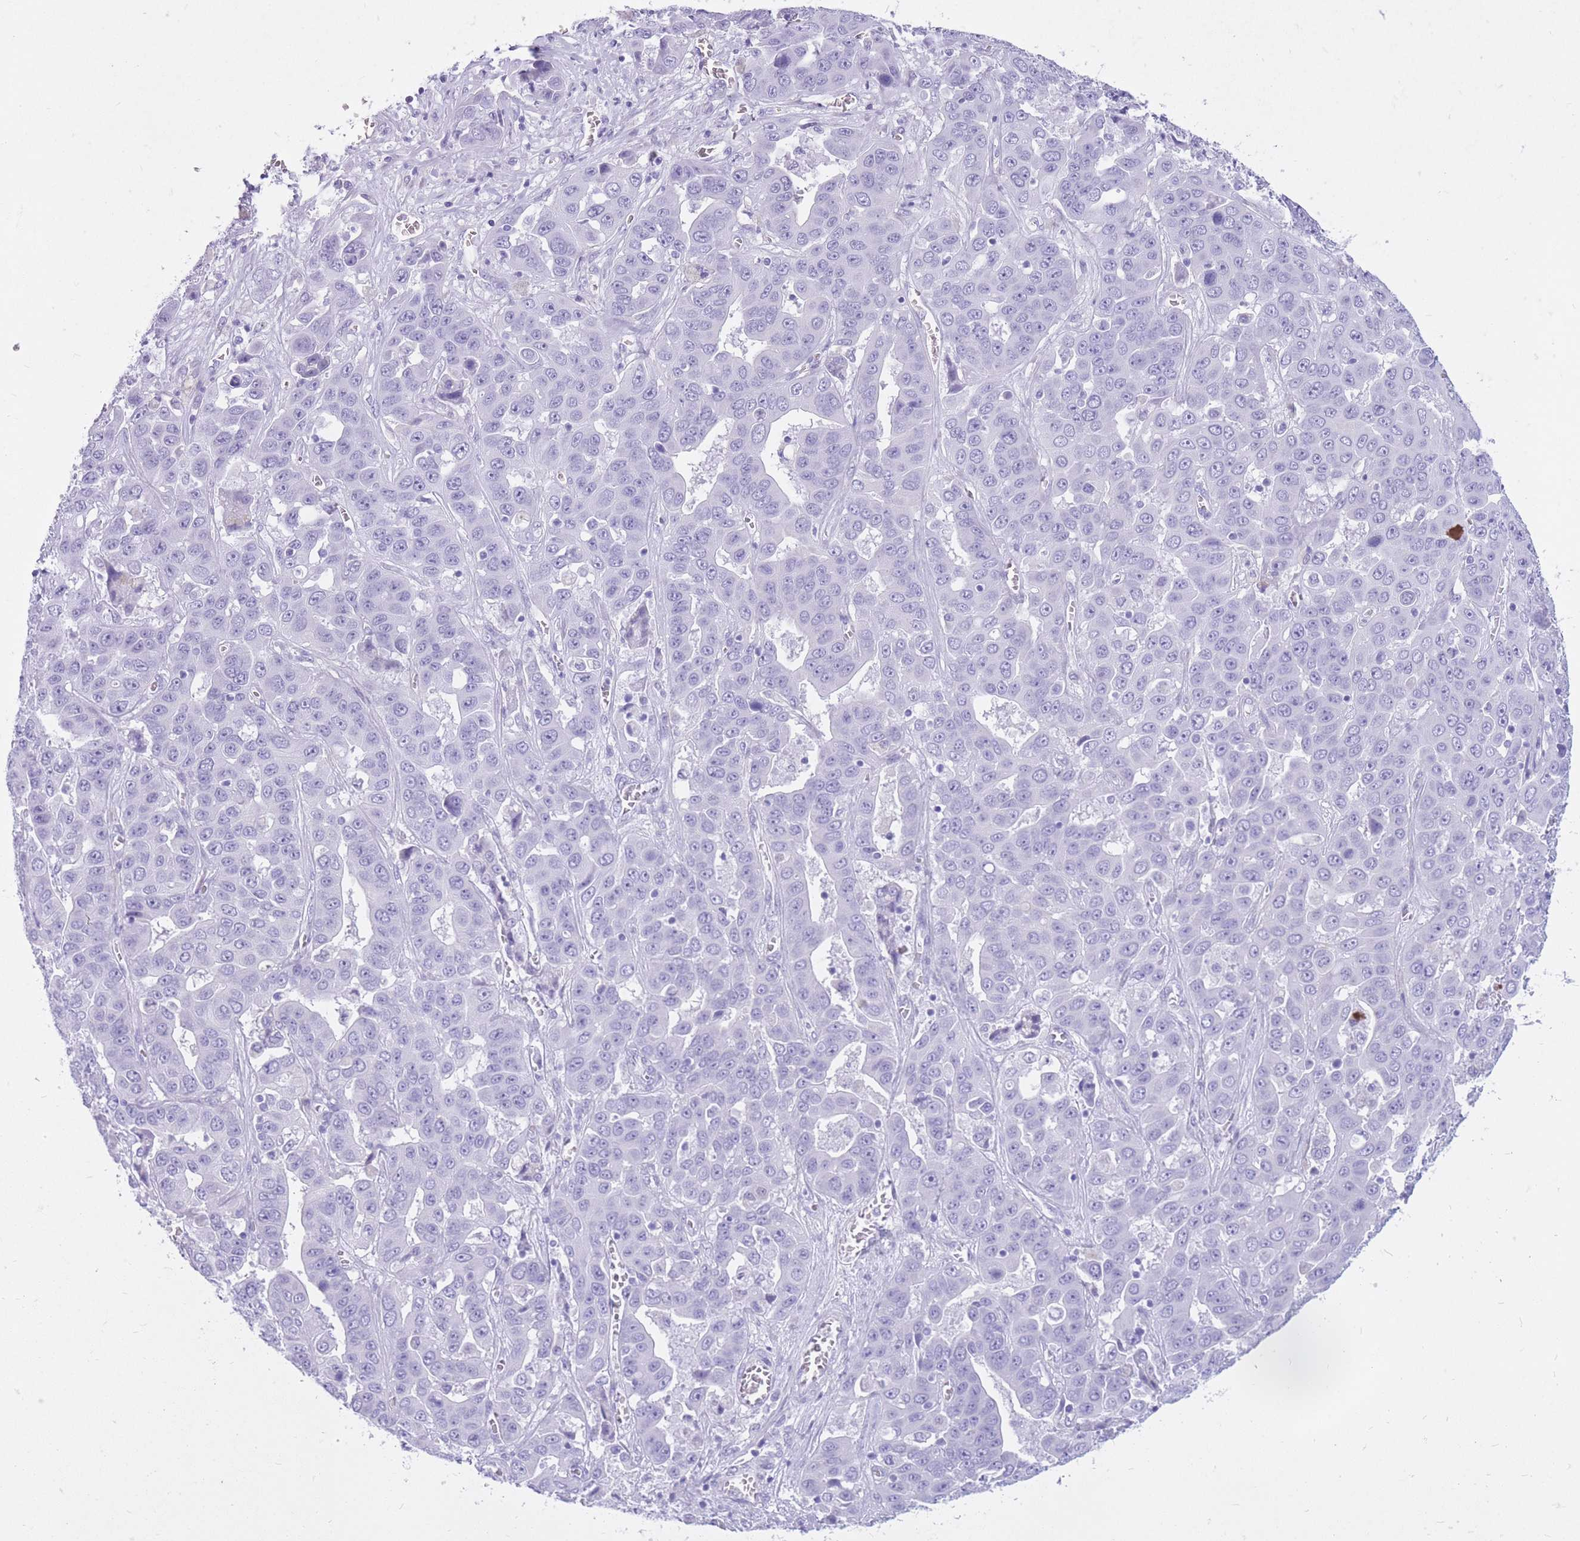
{"staining": {"intensity": "negative", "quantity": "none", "location": "none"}, "tissue": "liver cancer", "cell_type": "Tumor cells", "image_type": "cancer", "snomed": [{"axis": "morphology", "description": "Cholangiocarcinoma"}, {"axis": "topography", "description": "Liver"}], "caption": "Tumor cells are negative for brown protein staining in liver cholangiocarcinoma.", "gene": "CYP21A2", "patient": {"sex": "female", "age": 52}}